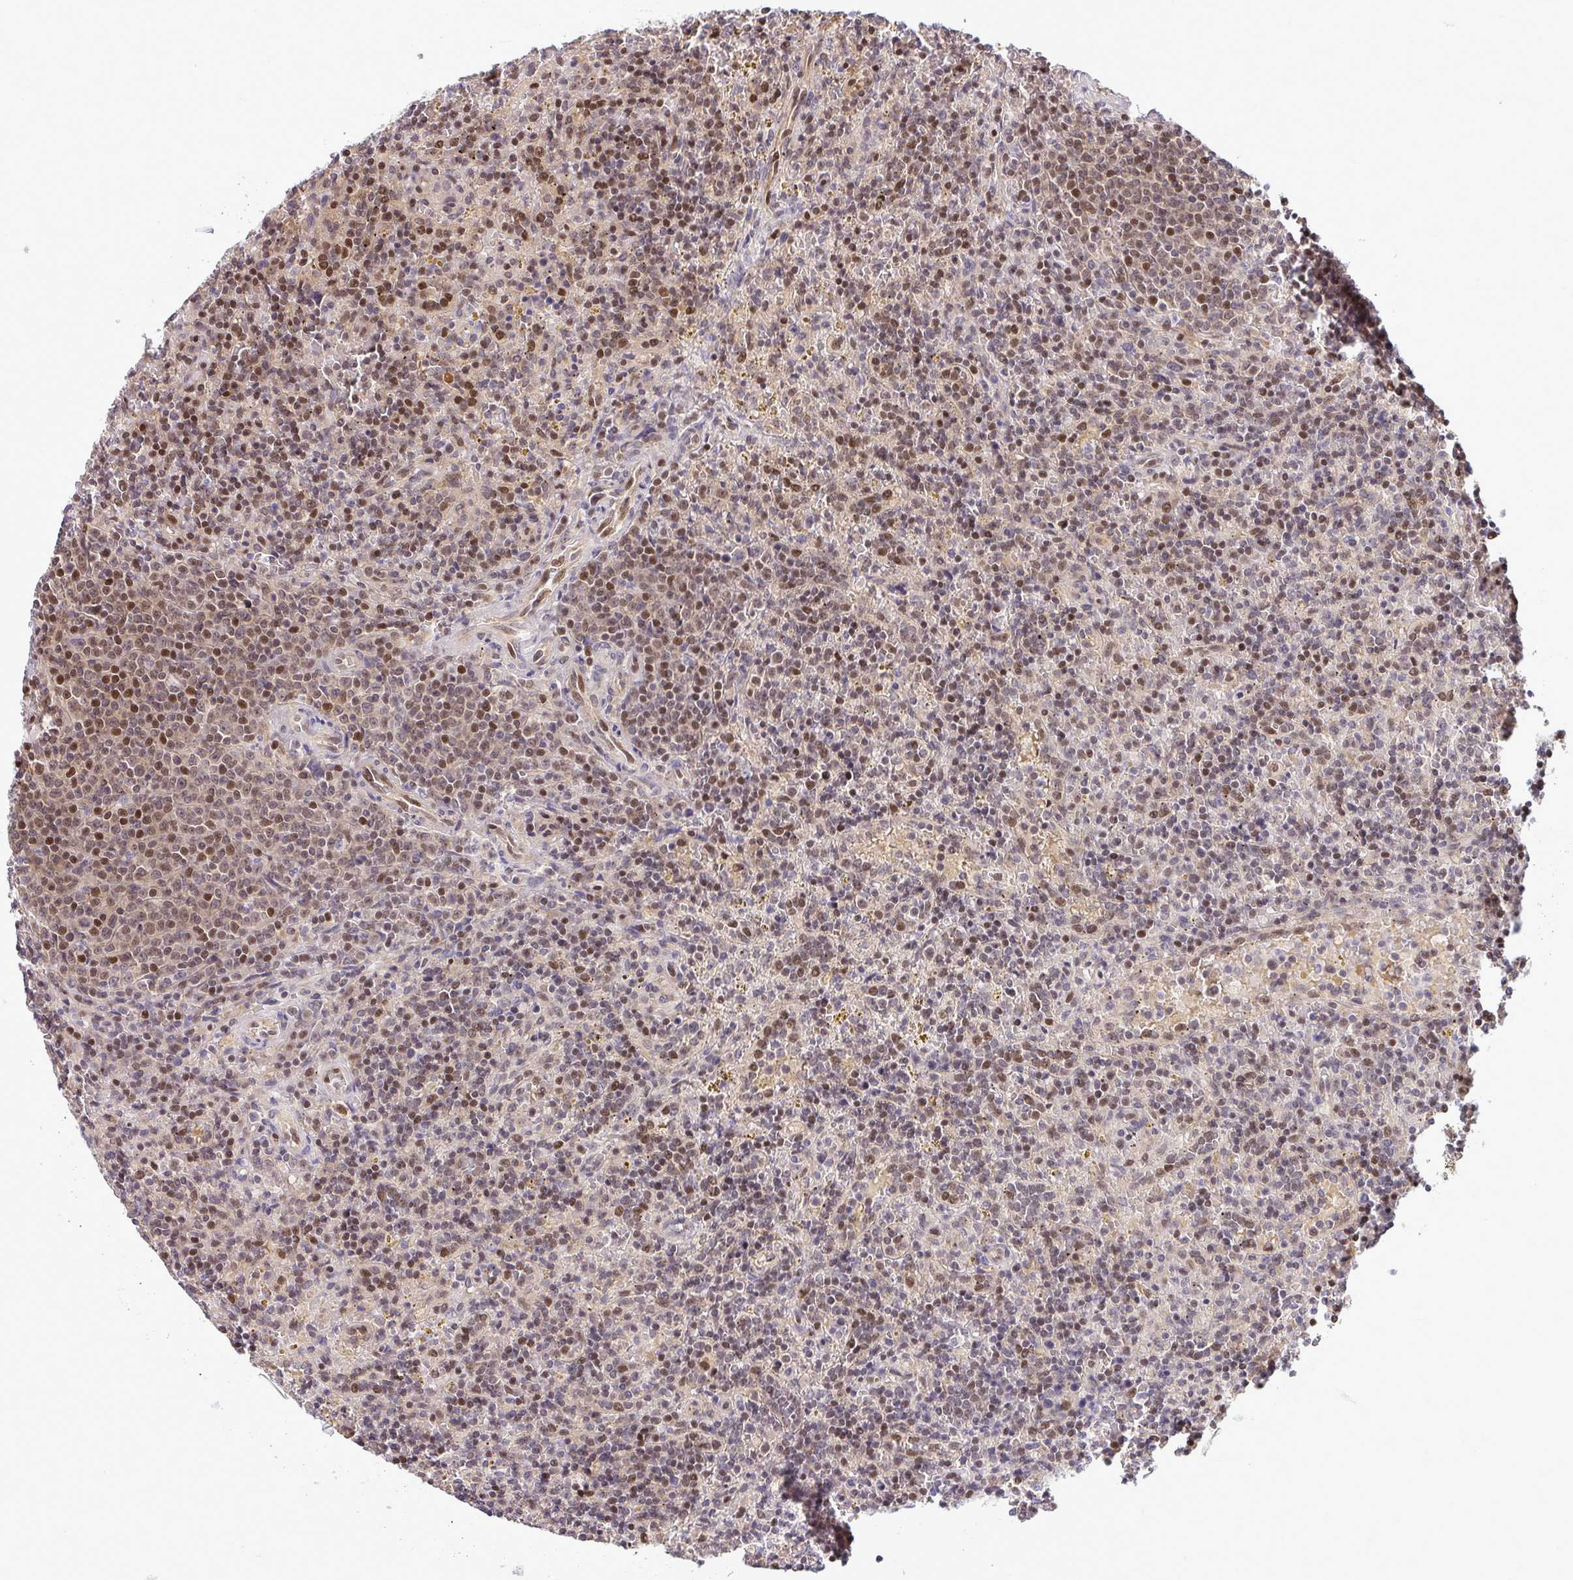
{"staining": {"intensity": "moderate", "quantity": "25%-75%", "location": "nuclear"}, "tissue": "lymphoma", "cell_type": "Tumor cells", "image_type": "cancer", "snomed": [{"axis": "morphology", "description": "Malignant lymphoma, non-Hodgkin's type, Low grade"}, {"axis": "topography", "description": "Spleen"}], "caption": "Immunohistochemical staining of malignant lymphoma, non-Hodgkin's type (low-grade) reveals moderate nuclear protein expression in about 25%-75% of tumor cells. Using DAB (3,3'-diaminobenzidine) (brown) and hematoxylin (blue) stains, captured at high magnification using brightfield microscopy.", "gene": "PIGY", "patient": {"sex": "male", "age": 67}}